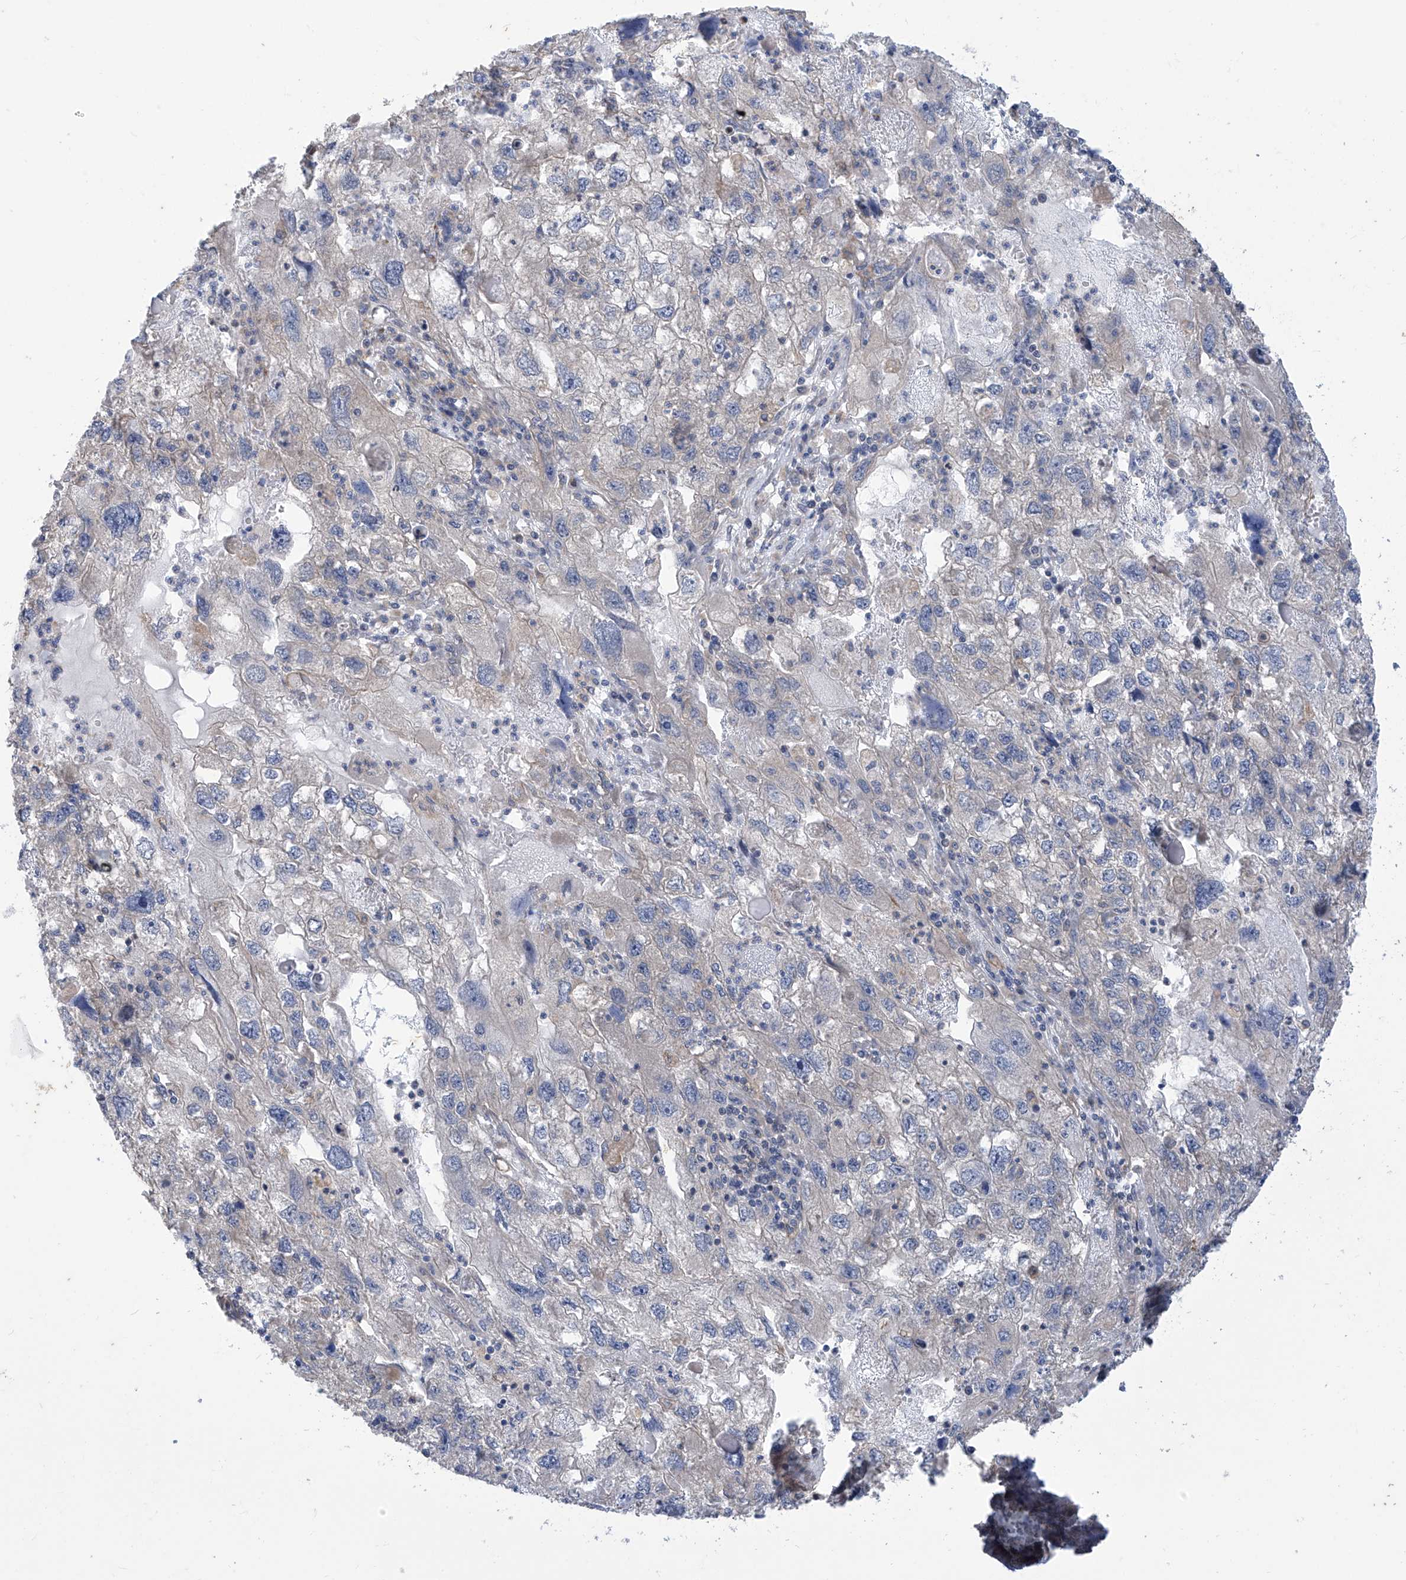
{"staining": {"intensity": "negative", "quantity": "none", "location": "none"}, "tissue": "endometrial cancer", "cell_type": "Tumor cells", "image_type": "cancer", "snomed": [{"axis": "morphology", "description": "Adenocarcinoma, NOS"}, {"axis": "topography", "description": "Endometrium"}], "caption": "Immunohistochemical staining of endometrial adenocarcinoma demonstrates no significant positivity in tumor cells. (Stains: DAB (3,3'-diaminobenzidine) IHC with hematoxylin counter stain, Microscopy: brightfield microscopy at high magnification).", "gene": "ADAT2", "patient": {"sex": "female", "age": 49}}